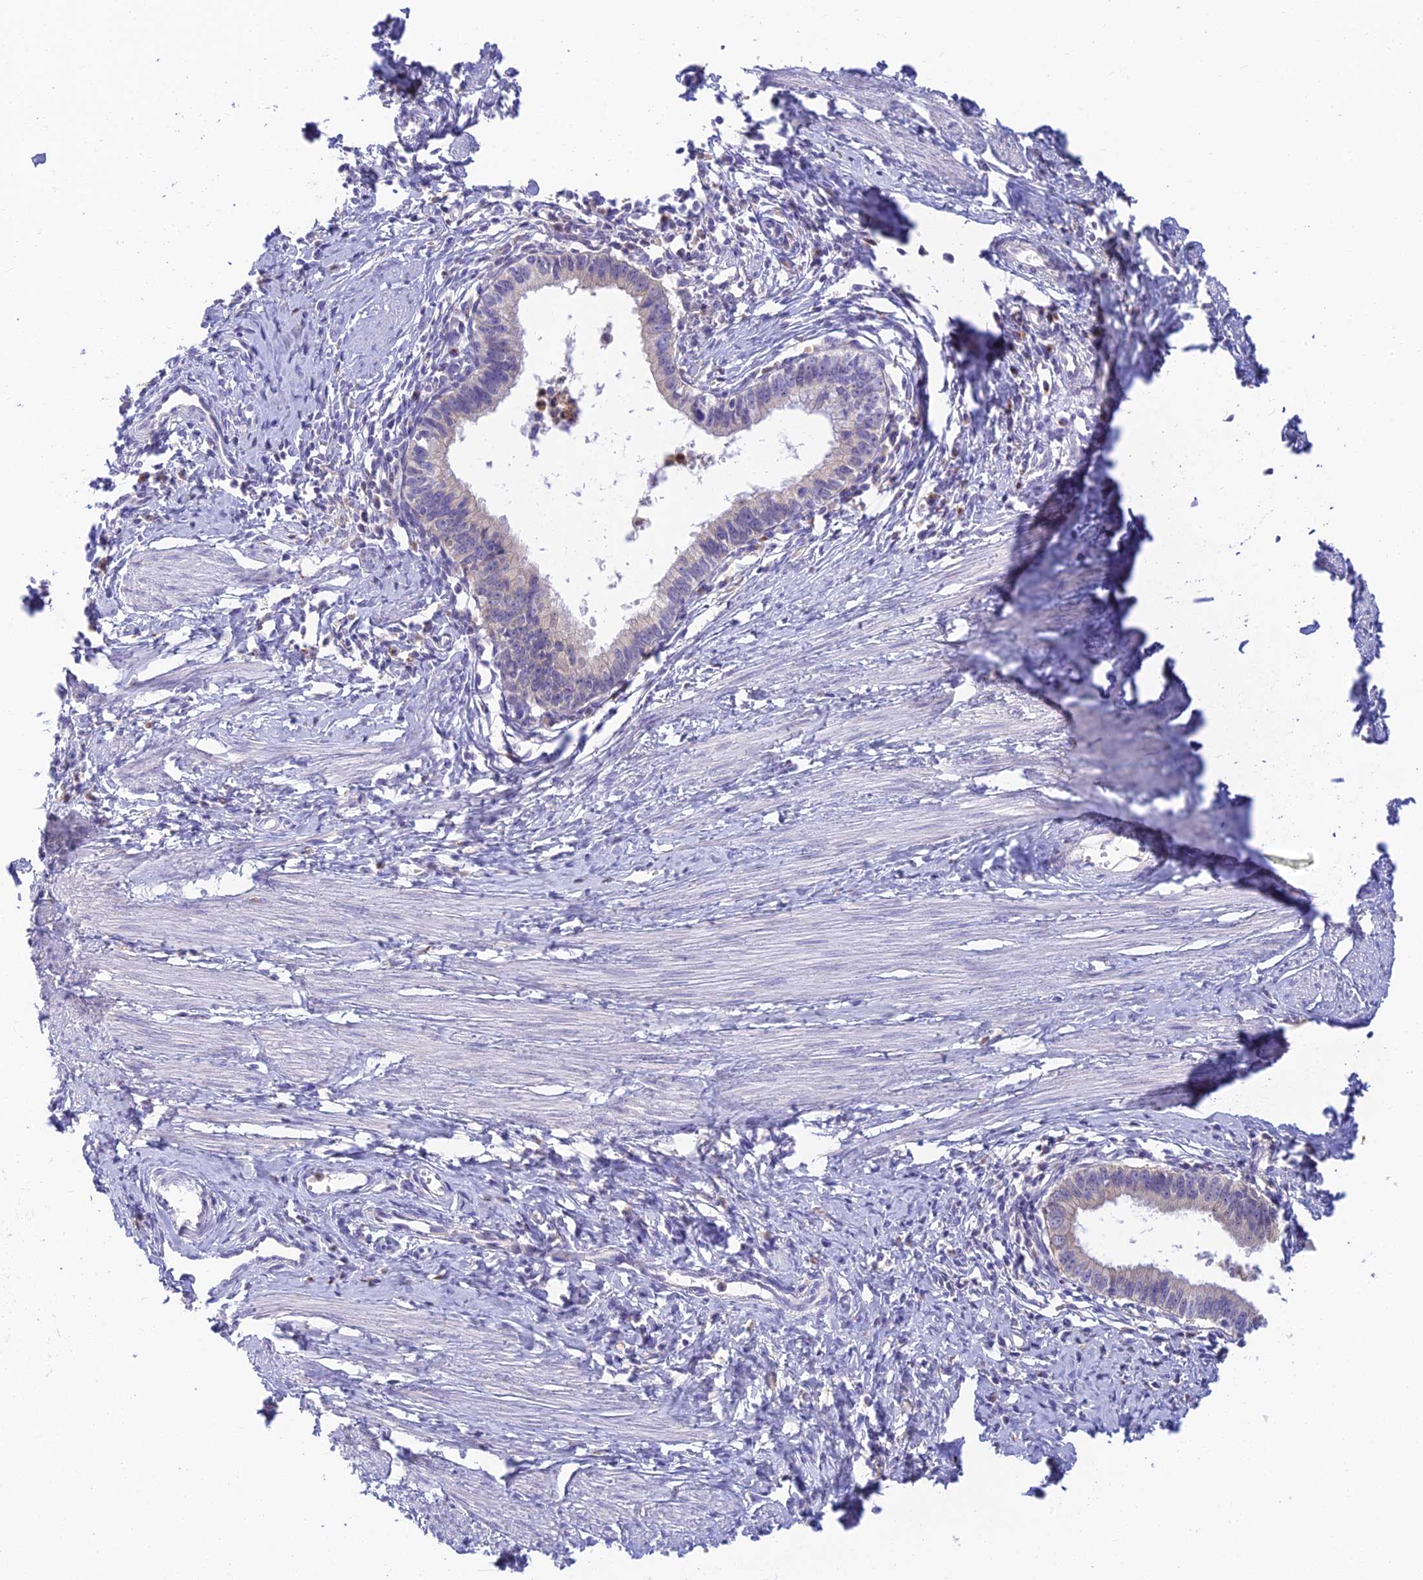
{"staining": {"intensity": "negative", "quantity": "none", "location": "none"}, "tissue": "cervical cancer", "cell_type": "Tumor cells", "image_type": "cancer", "snomed": [{"axis": "morphology", "description": "Adenocarcinoma, NOS"}, {"axis": "topography", "description": "Cervix"}], "caption": "Cervical adenocarcinoma was stained to show a protein in brown. There is no significant staining in tumor cells.", "gene": "INTS13", "patient": {"sex": "female", "age": 36}}